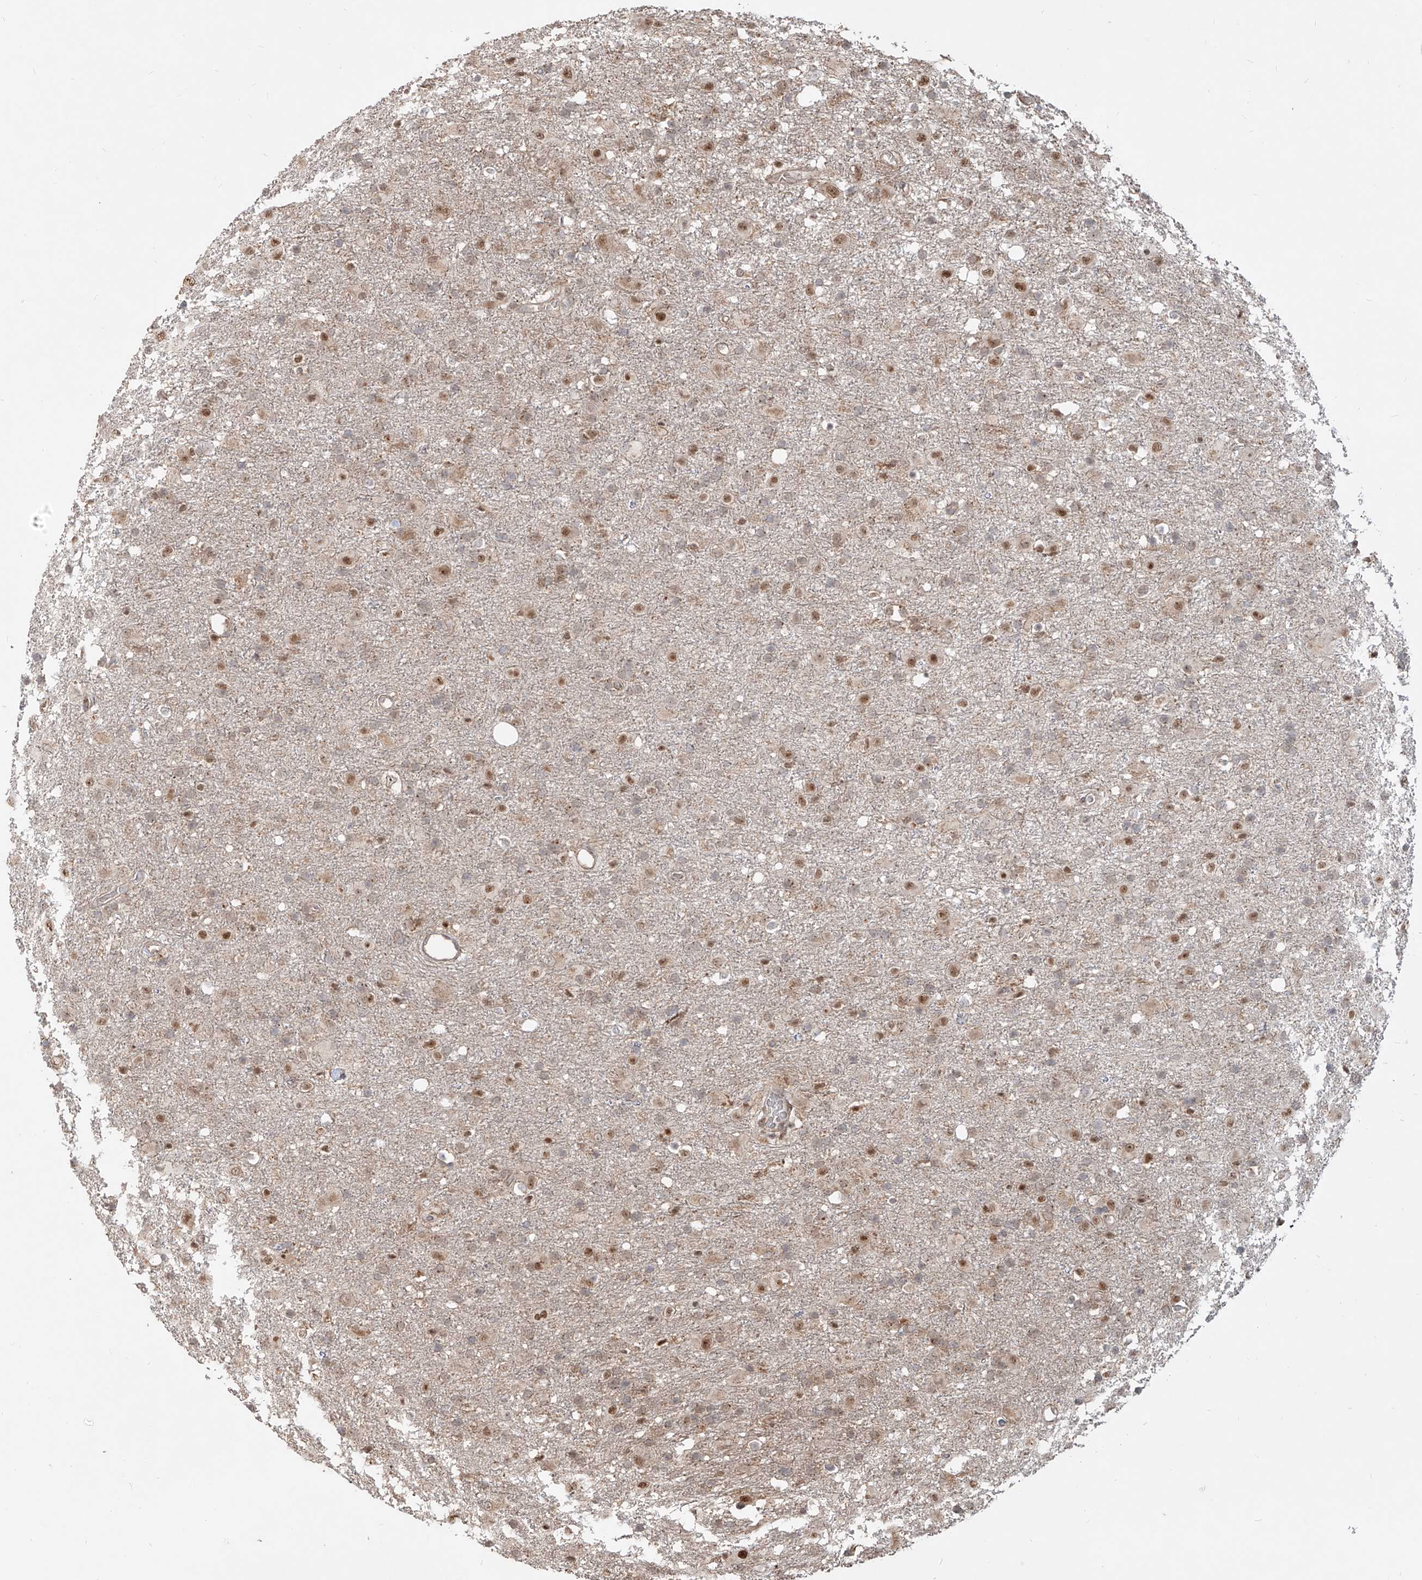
{"staining": {"intensity": "moderate", "quantity": "25%-75%", "location": "nuclear"}, "tissue": "glioma", "cell_type": "Tumor cells", "image_type": "cancer", "snomed": [{"axis": "morphology", "description": "Glioma, malignant, Low grade"}, {"axis": "topography", "description": "Brain"}], "caption": "Immunohistochemistry (IHC) histopathology image of neoplastic tissue: glioma stained using immunohistochemistry (IHC) exhibits medium levels of moderate protein expression localized specifically in the nuclear of tumor cells, appearing as a nuclear brown color.", "gene": "ZNF710", "patient": {"sex": "male", "age": 65}}